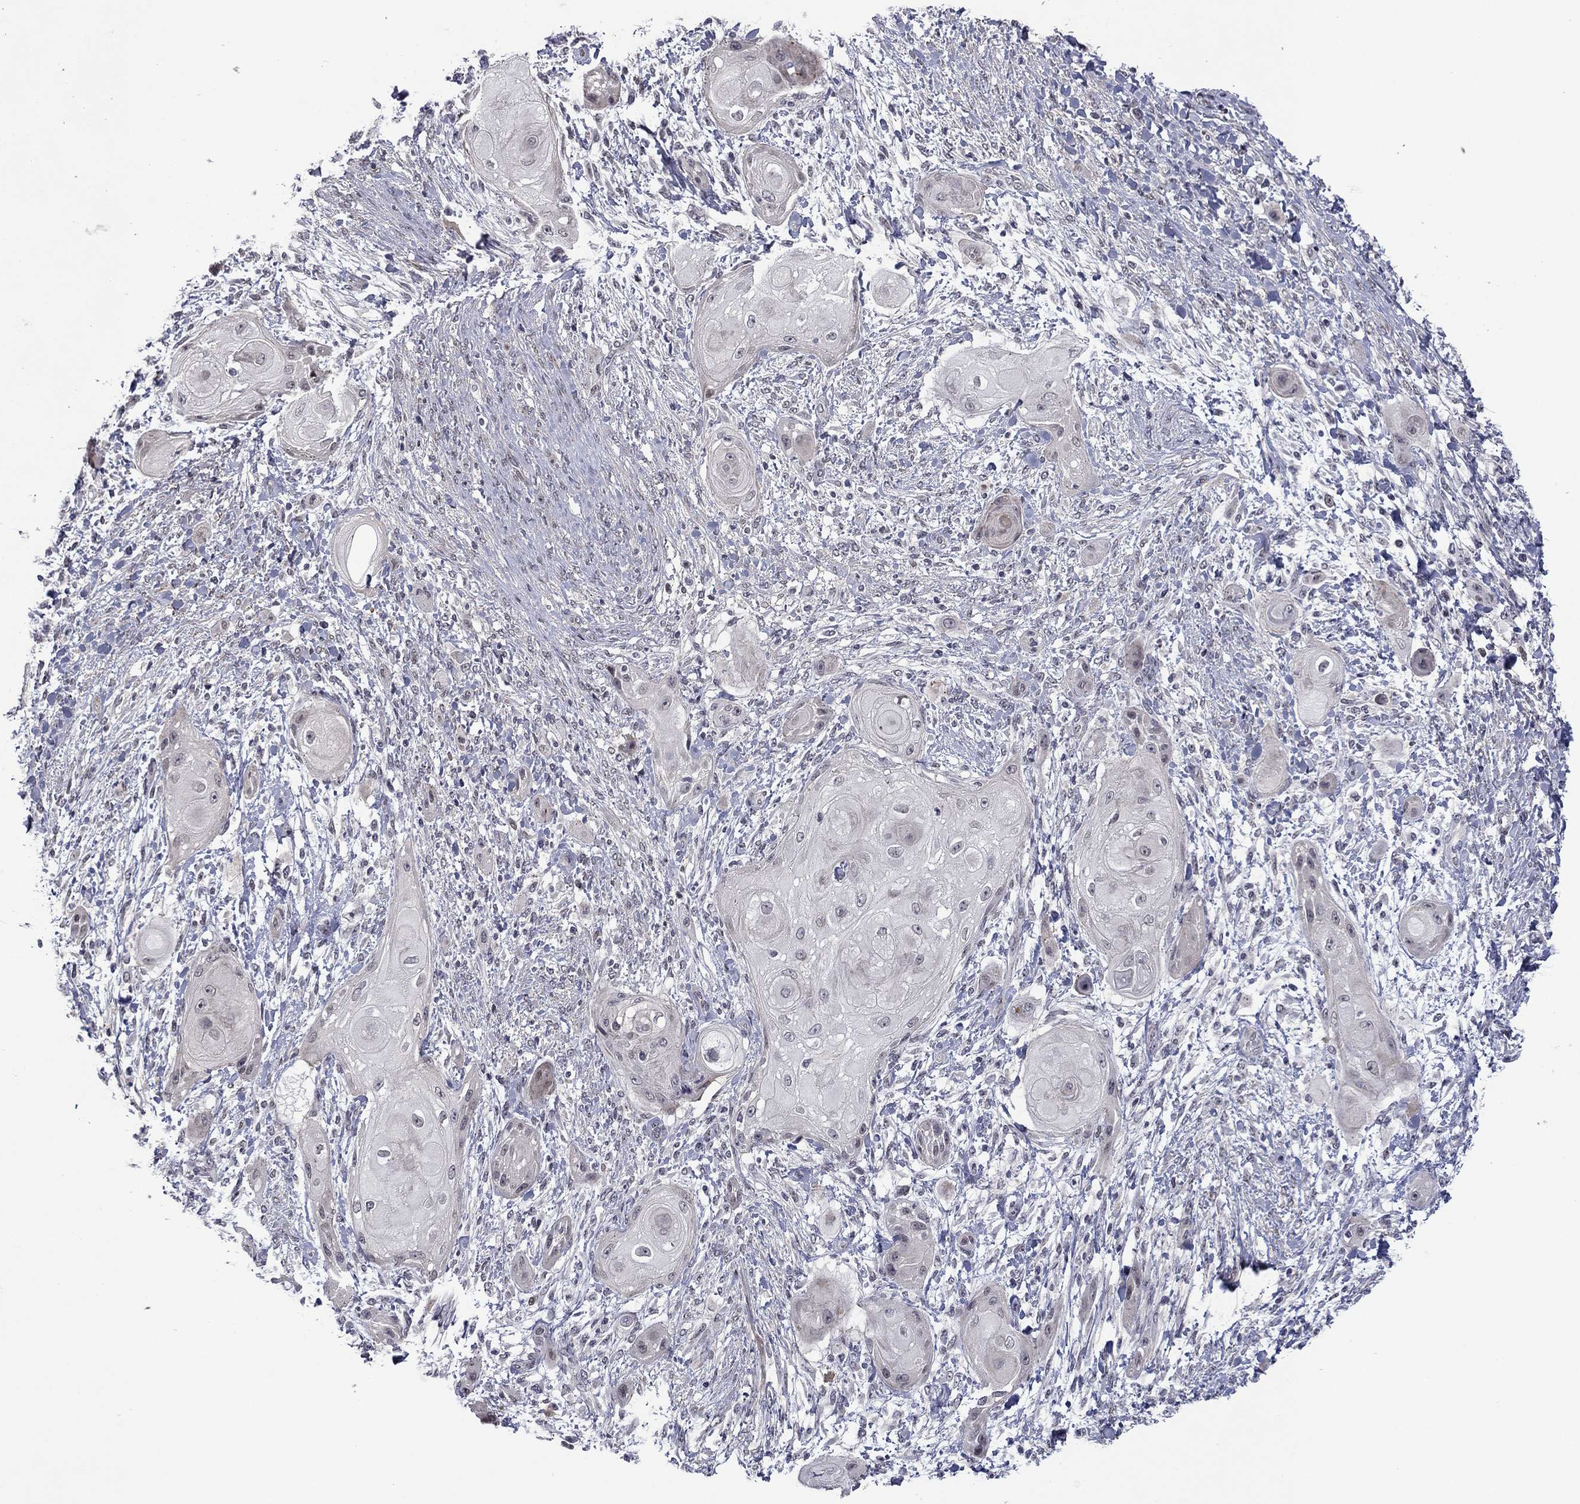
{"staining": {"intensity": "negative", "quantity": "none", "location": "none"}, "tissue": "skin cancer", "cell_type": "Tumor cells", "image_type": "cancer", "snomed": [{"axis": "morphology", "description": "Squamous cell carcinoma, NOS"}, {"axis": "topography", "description": "Skin"}], "caption": "DAB immunohistochemical staining of human skin cancer exhibits no significant expression in tumor cells.", "gene": "B3GAT1", "patient": {"sex": "male", "age": 62}}